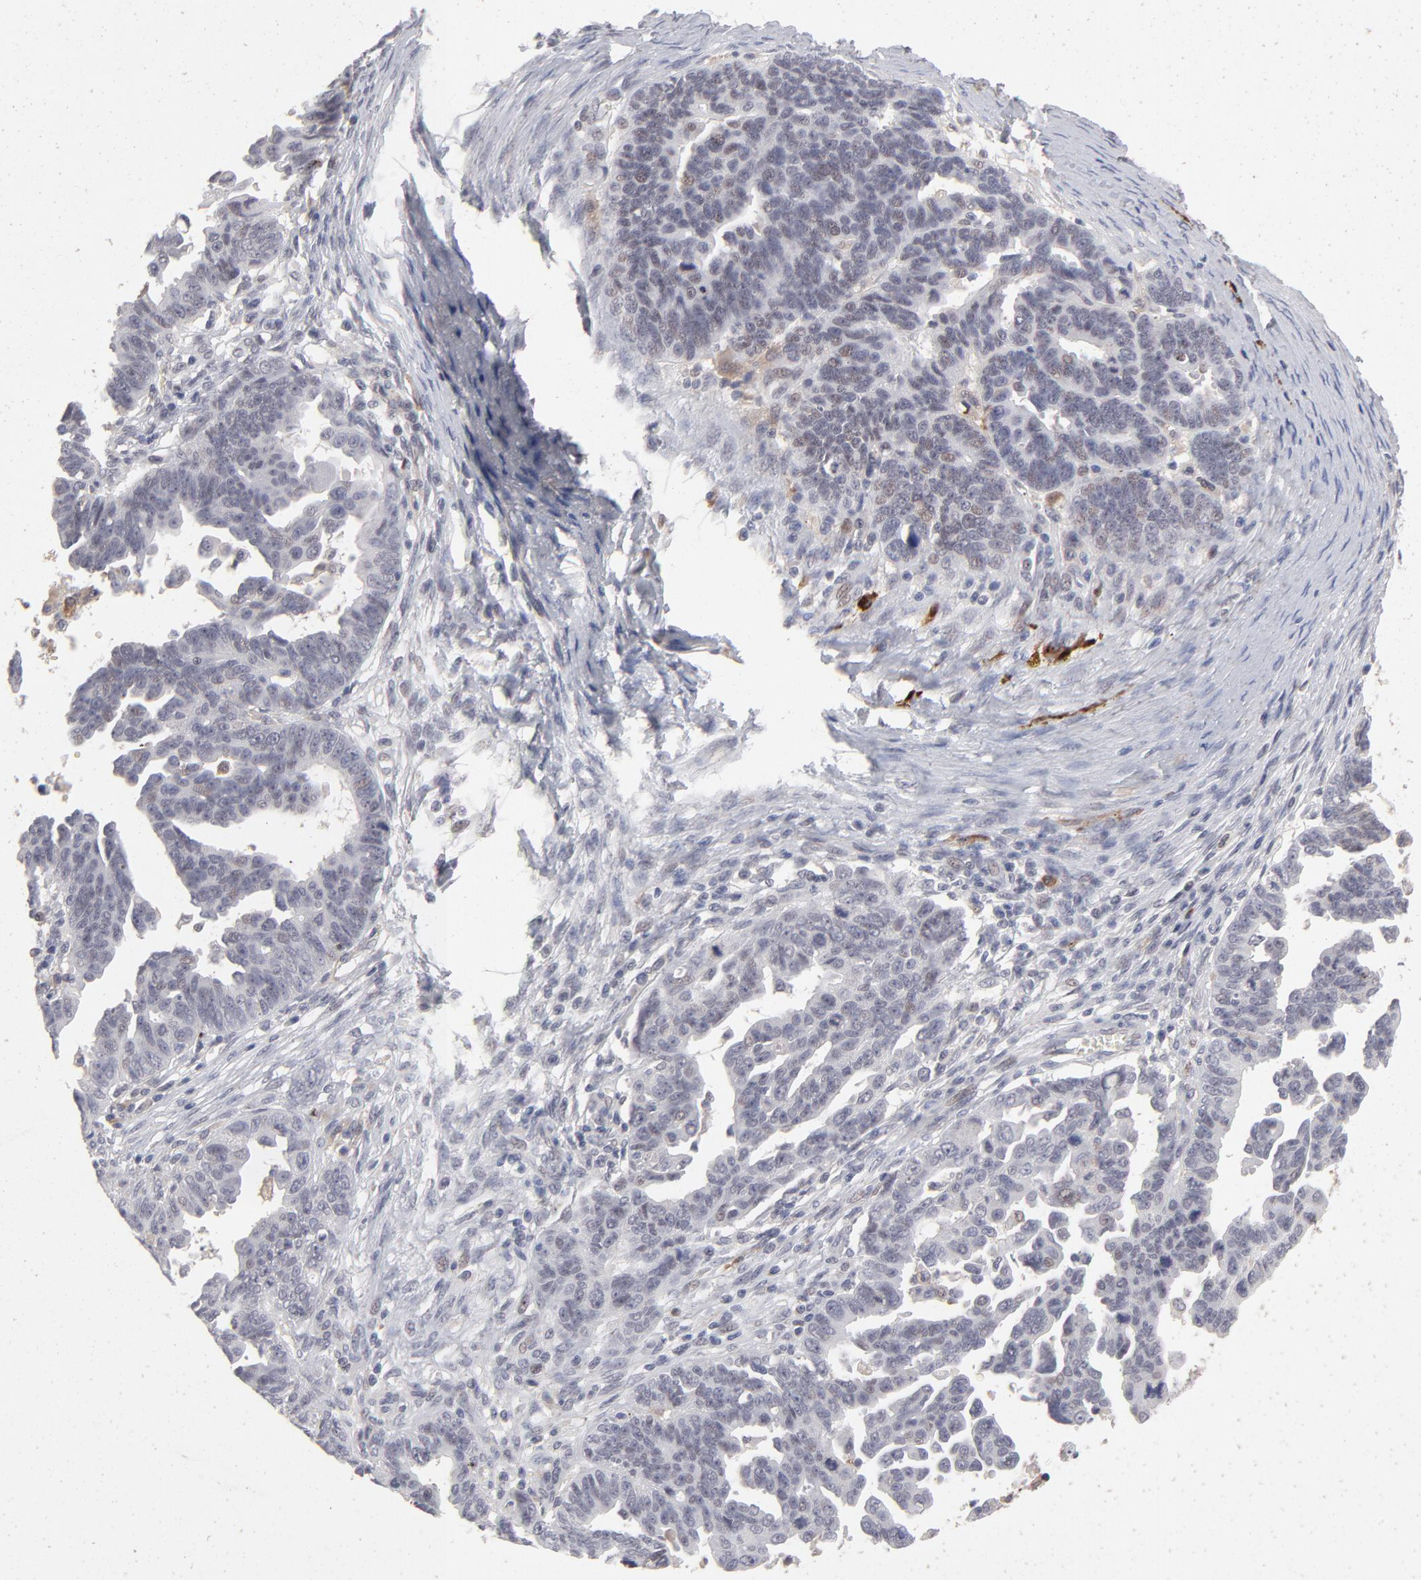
{"staining": {"intensity": "negative", "quantity": "none", "location": "none"}, "tissue": "ovarian cancer", "cell_type": "Tumor cells", "image_type": "cancer", "snomed": [{"axis": "morphology", "description": "Carcinoma, endometroid"}, {"axis": "morphology", "description": "Cystadenocarcinoma, serous, NOS"}, {"axis": "topography", "description": "Ovary"}], "caption": "A photomicrograph of human ovarian endometroid carcinoma is negative for staining in tumor cells.", "gene": "CCR2", "patient": {"sex": "female", "age": 45}}